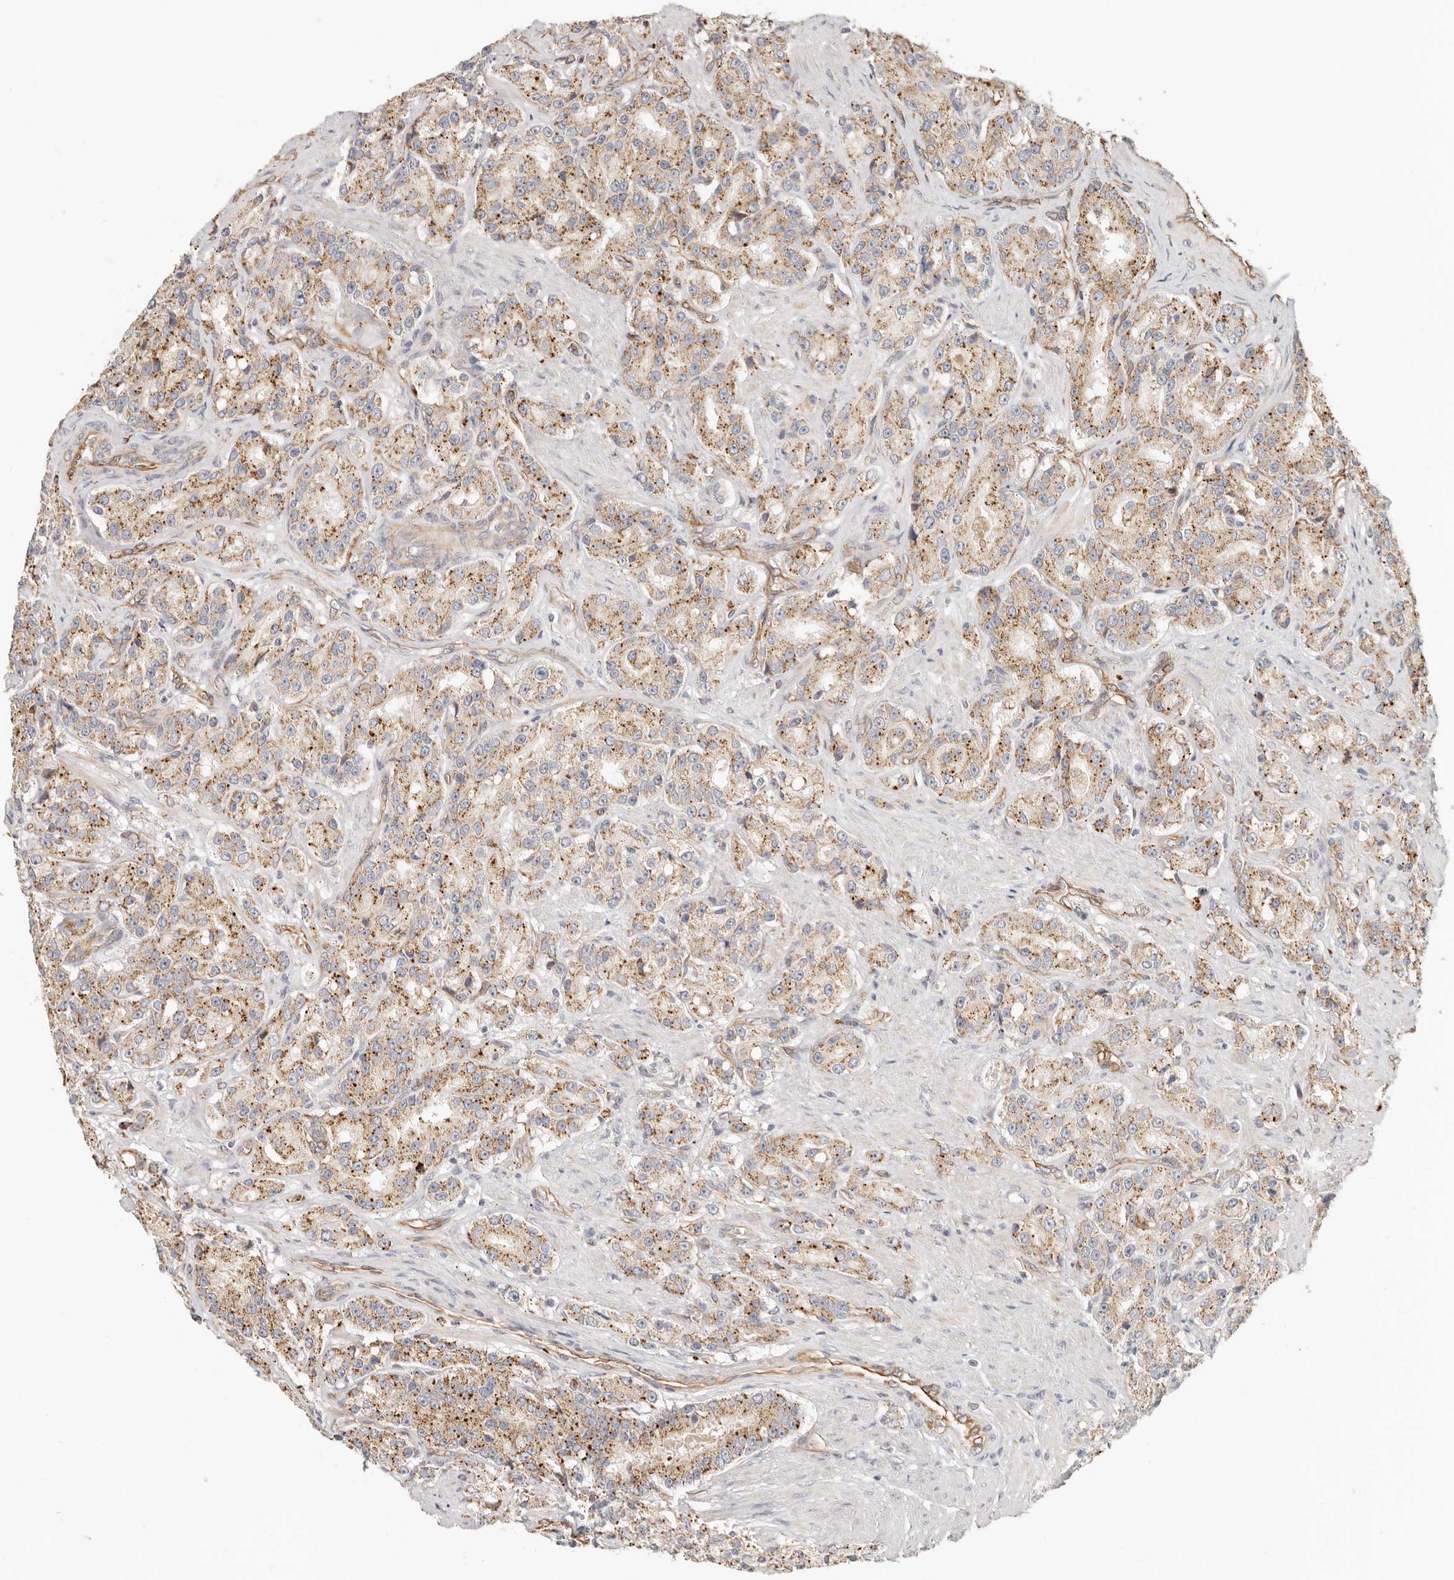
{"staining": {"intensity": "moderate", "quantity": ">75%", "location": "cytoplasmic/membranous"}, "tissue": "prostate cancer", "cell_type": "Tumor cells", "image_type": "cancer", "snomed": [{"axis": "morphology", "description": "Adenocarcinoma, High grade"}, {"axis": "topography", "description": "Prostate"}], "caption": "There is medium levels of moderate cytoplasmic/membranous positivity in tumor cells of high-grade adenocarcinoma (prostate), as demonstrated by immunohistochemical staining (brown color).", "gene": "SPRING1", "patient": {"sex": "male", "age": 60}}